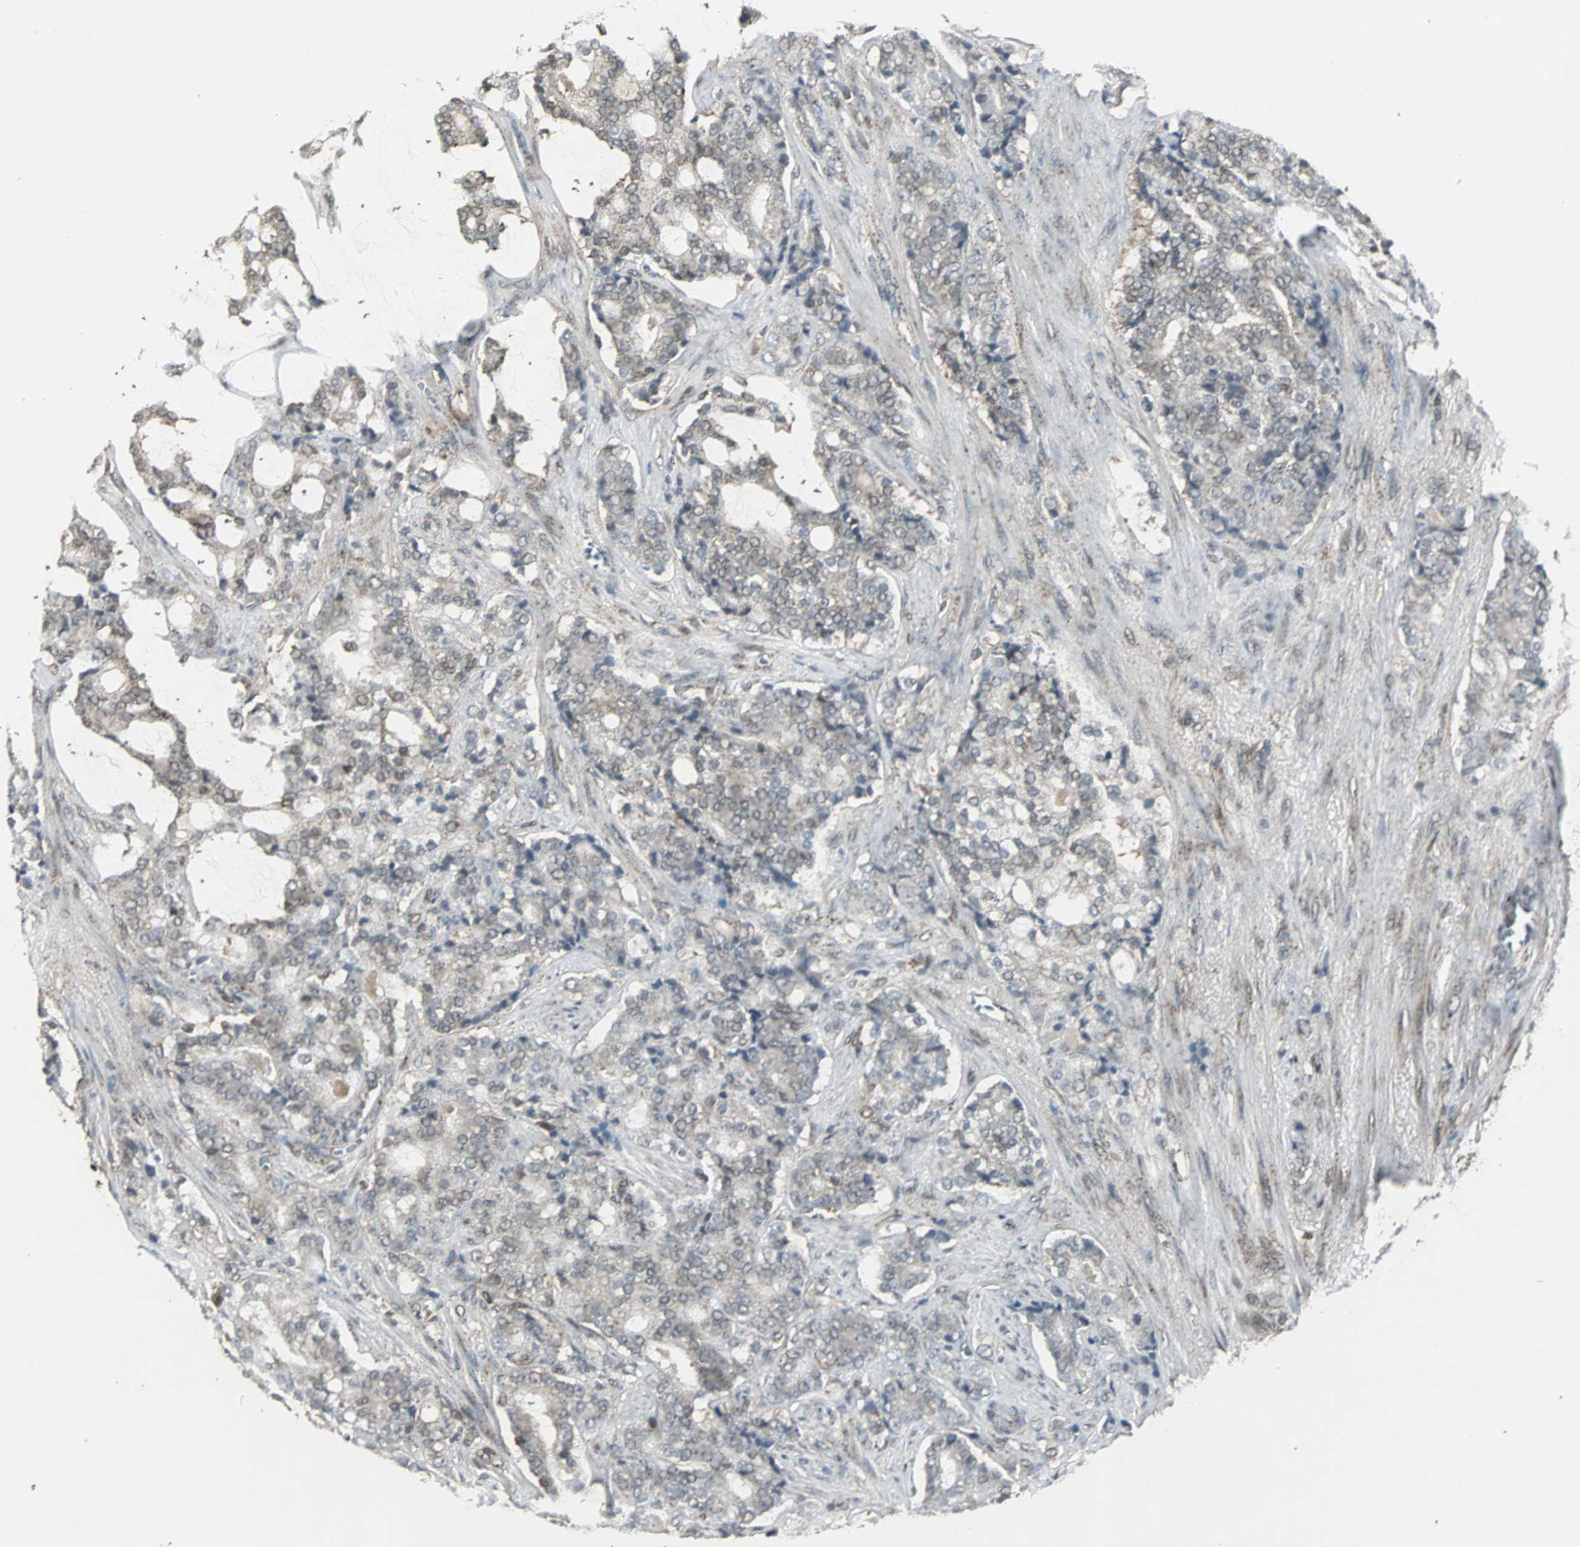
{"staining": {"intensity": "weak", "quantity": "25%-75%", "location": "cytoplasmic/membranous,nuclear"}, "tissue": "prostate cancer", "cell_type": "Tumor cells", "image_type": "cancer", "snomed": [{"axis": "morphology", "description": "Adenocarcinoma, Low grade"}, {"axis": "topography", "description": "Prostate"}], "caption": "Brown immunohistochemical staining in prostate low-grade adenocarcinoma demonstrates weak cytoplasmic/membranous and nuclear positivity in about 25%-75% of tumor cells.", "gene": "PLIN3", "patient": {"sex": "male", "age": 58}}